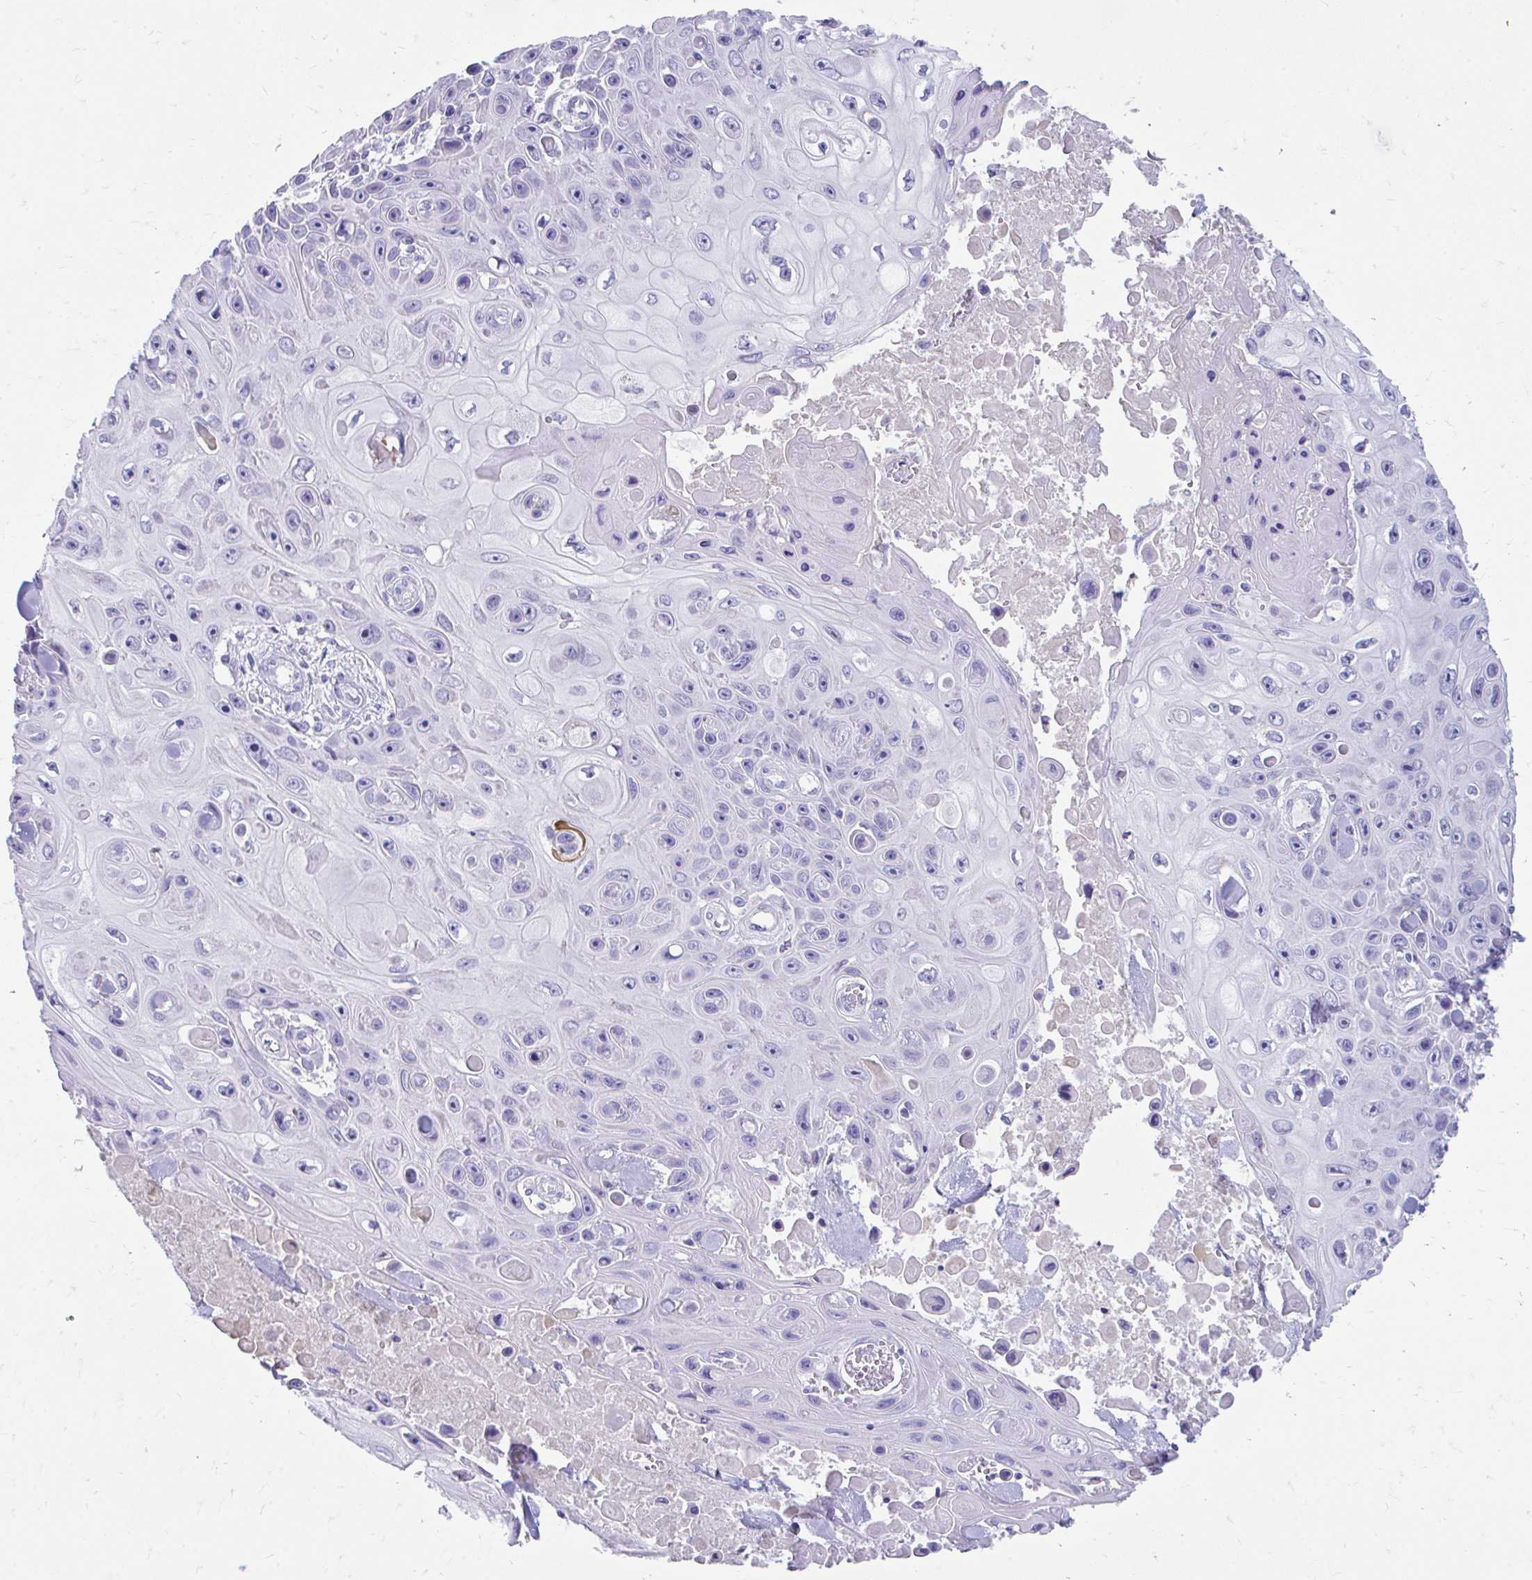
{"staining": {"intensity": "negative", "quantity": "none", "location": "none"}, "tissue": "skin cancer", "cell_type": "Tumor cells", "image_type": "cancer", "snomed": [{"axis": "morphology", "description": "Squamous cell carcinoma, NOS"}, {"axis": "topography", "description": "Skin"}], "caption": "This is an immunohistochemistry (IHC) micrograph of skin cancer. There is no positivity in tumor cells.", "gene": "KRIT1", "patient": {"sex": "male", "age": 82}}